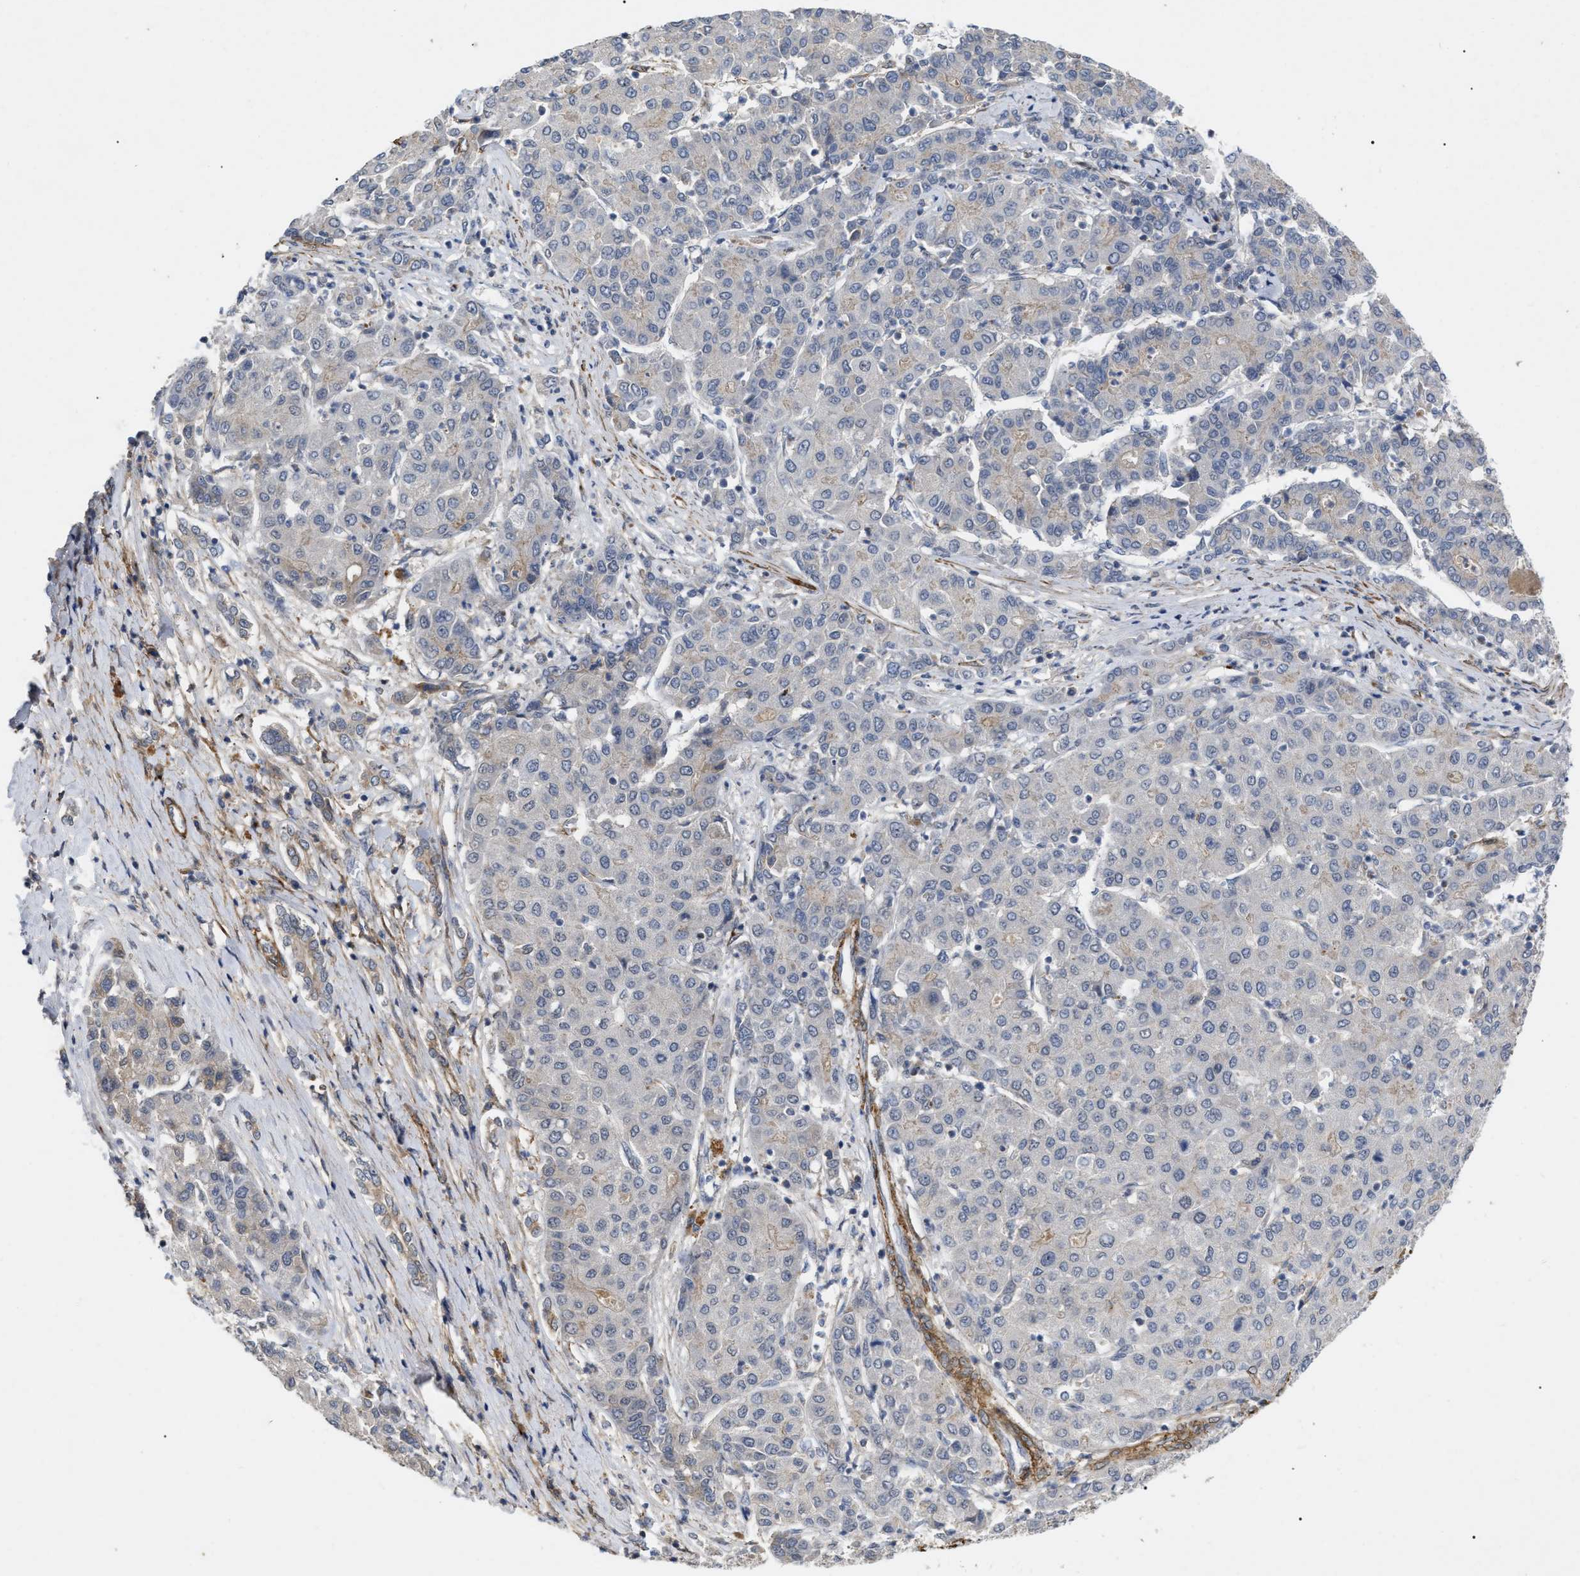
{"staining": {"intensity": "negative", "quantity": "none", "location": "none"}, "tissue": "liver cancer", "cell_type": "Tumor cells", "image_type": "cancer", "snomed": [{"axis": "morphology", "description": "Carcinoma, Hepatocellular, NOS"}, {"axis": "topography", "description": "Liver"}], "caption": "This image is of liver cancer stained with immunohistochemistry (IHC) to label a protein in brown with the nuclei are counter-stained blue. There is no expression in tumor cells. (Stains: DAB IHC with hematoxylin counter stain, Microscopy: brightfield microscopy at high magnification).", "gene": "ST6GALNAC6", "patient": {"sex": "male", "age": 65}}